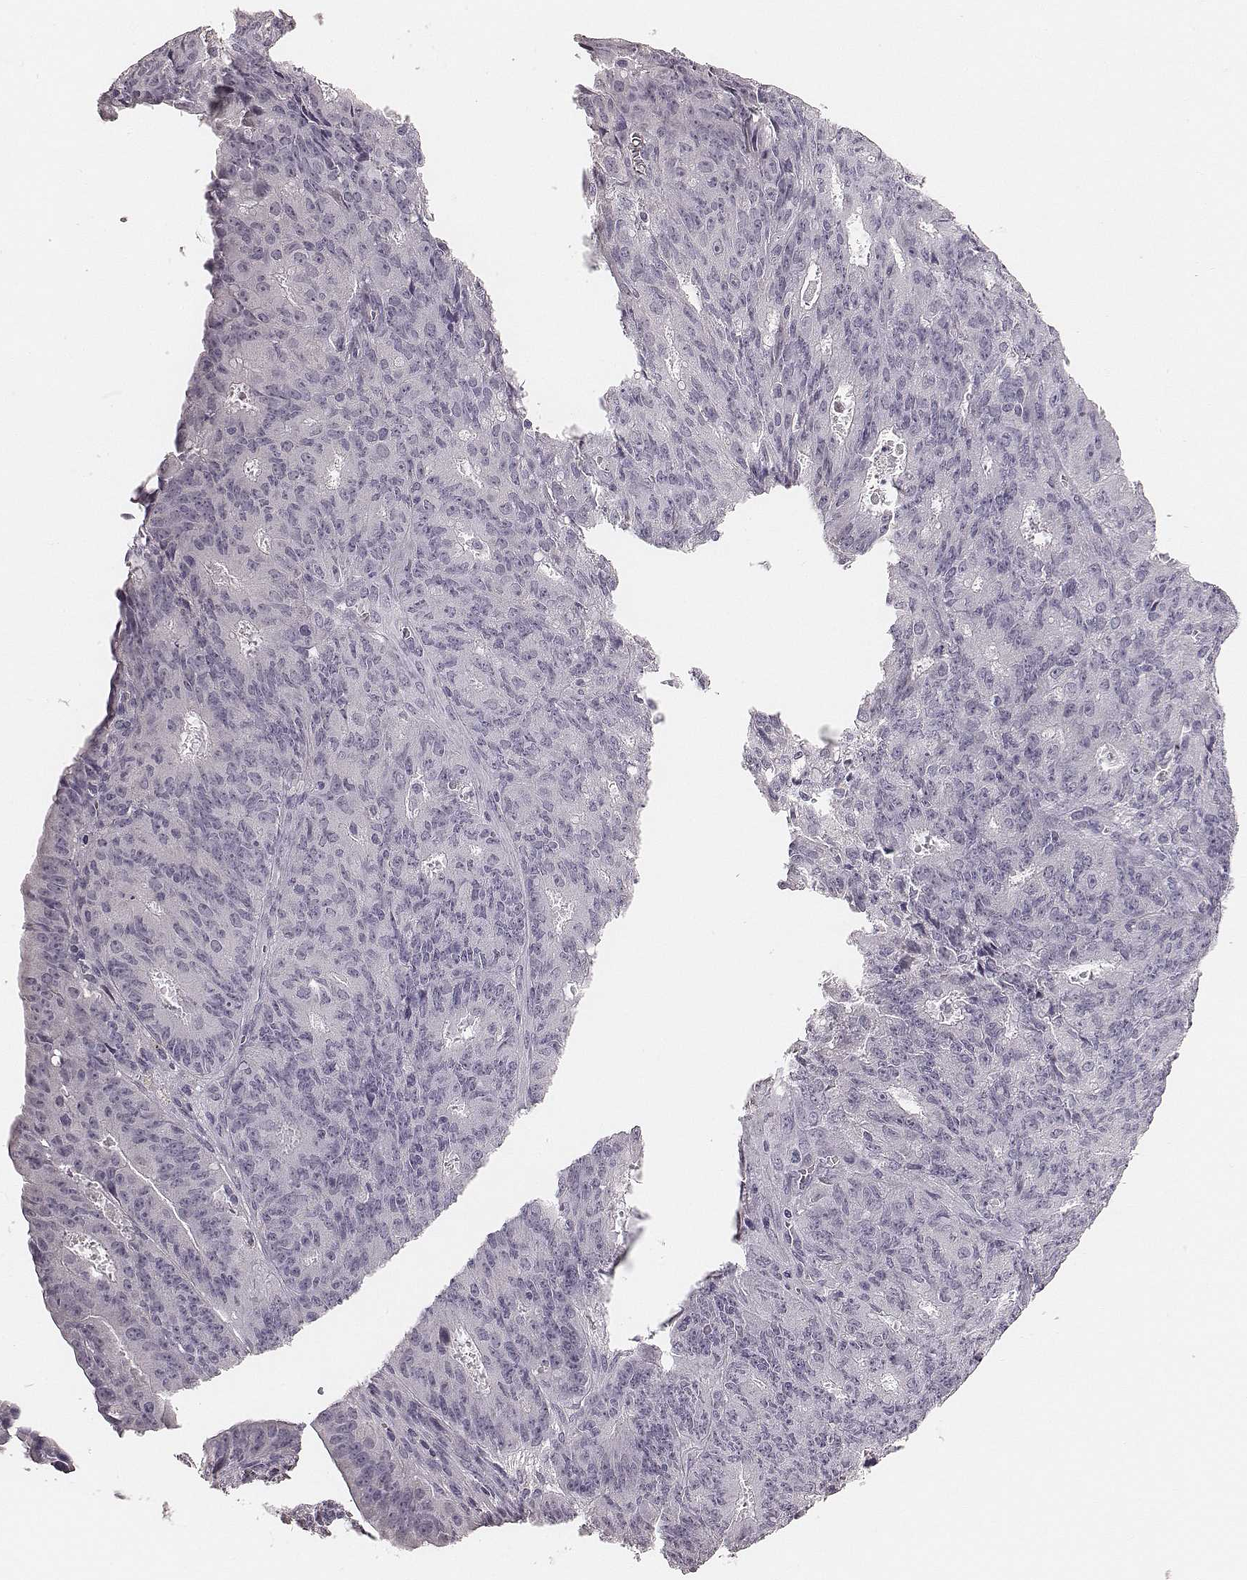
{"staining": {"intensity": "negative", "quantity": "none", "location": "none"}, "tissue": "ovarian cancer", "cell_type": "Tumor cells", "image_type": "cancer", "snomed": [{"axis": "morphology", "description": "Carcinoma, endometroid"}, {"axis": "topography", "description": "Ovary"}], "caption": "IHC of endometroid carcinoma (ovarian) reveals no expression in tumor cells.", "gene": "CSHL1", "patient": {"sex": "female", "age": 42}}